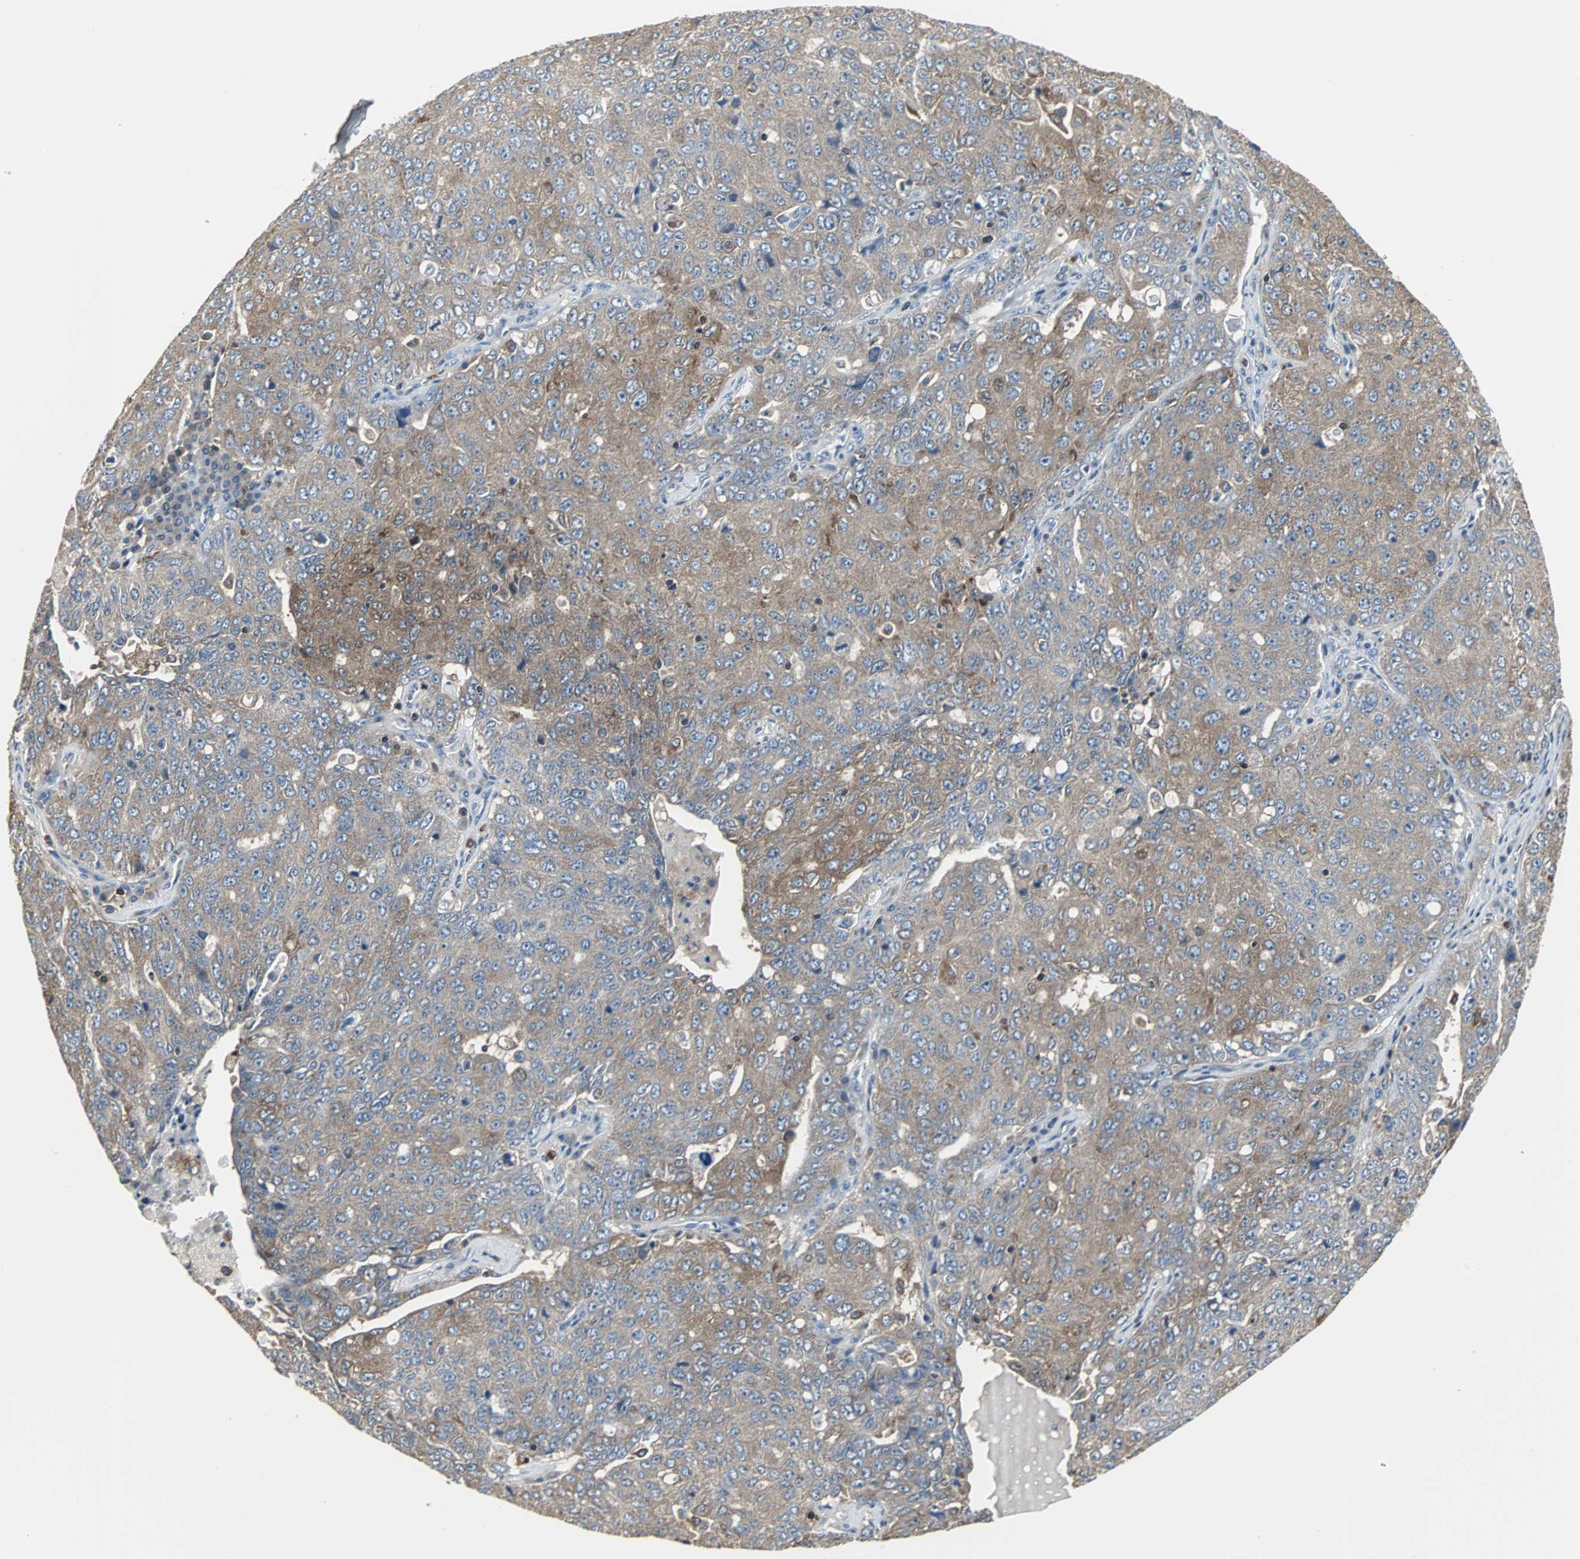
{"staining": {"intensity": "moderate", "quantity": ">75%", "location": "cytoplasmic/membranous"}, "tissue": "ovarian cancer", "cell_type": "Tumor cells", "image_type": "cancer", "snomed": [{"axis": "morphology", "description": "Carcinoma, endometroid"}, {"axis": "topography", "description": "Ovary"}], "caption": "Immunohistochemical staining of ovarian endometroid carcinoma shows medium levels of moderate cytoplasmic/membranous expression in approximately >75% of tumor cells. (DAB = brown stain, brightfield microscopy at high magnification).", "gene": "LRRFIP1", "patient": {"sex": "female", "age": 62}}